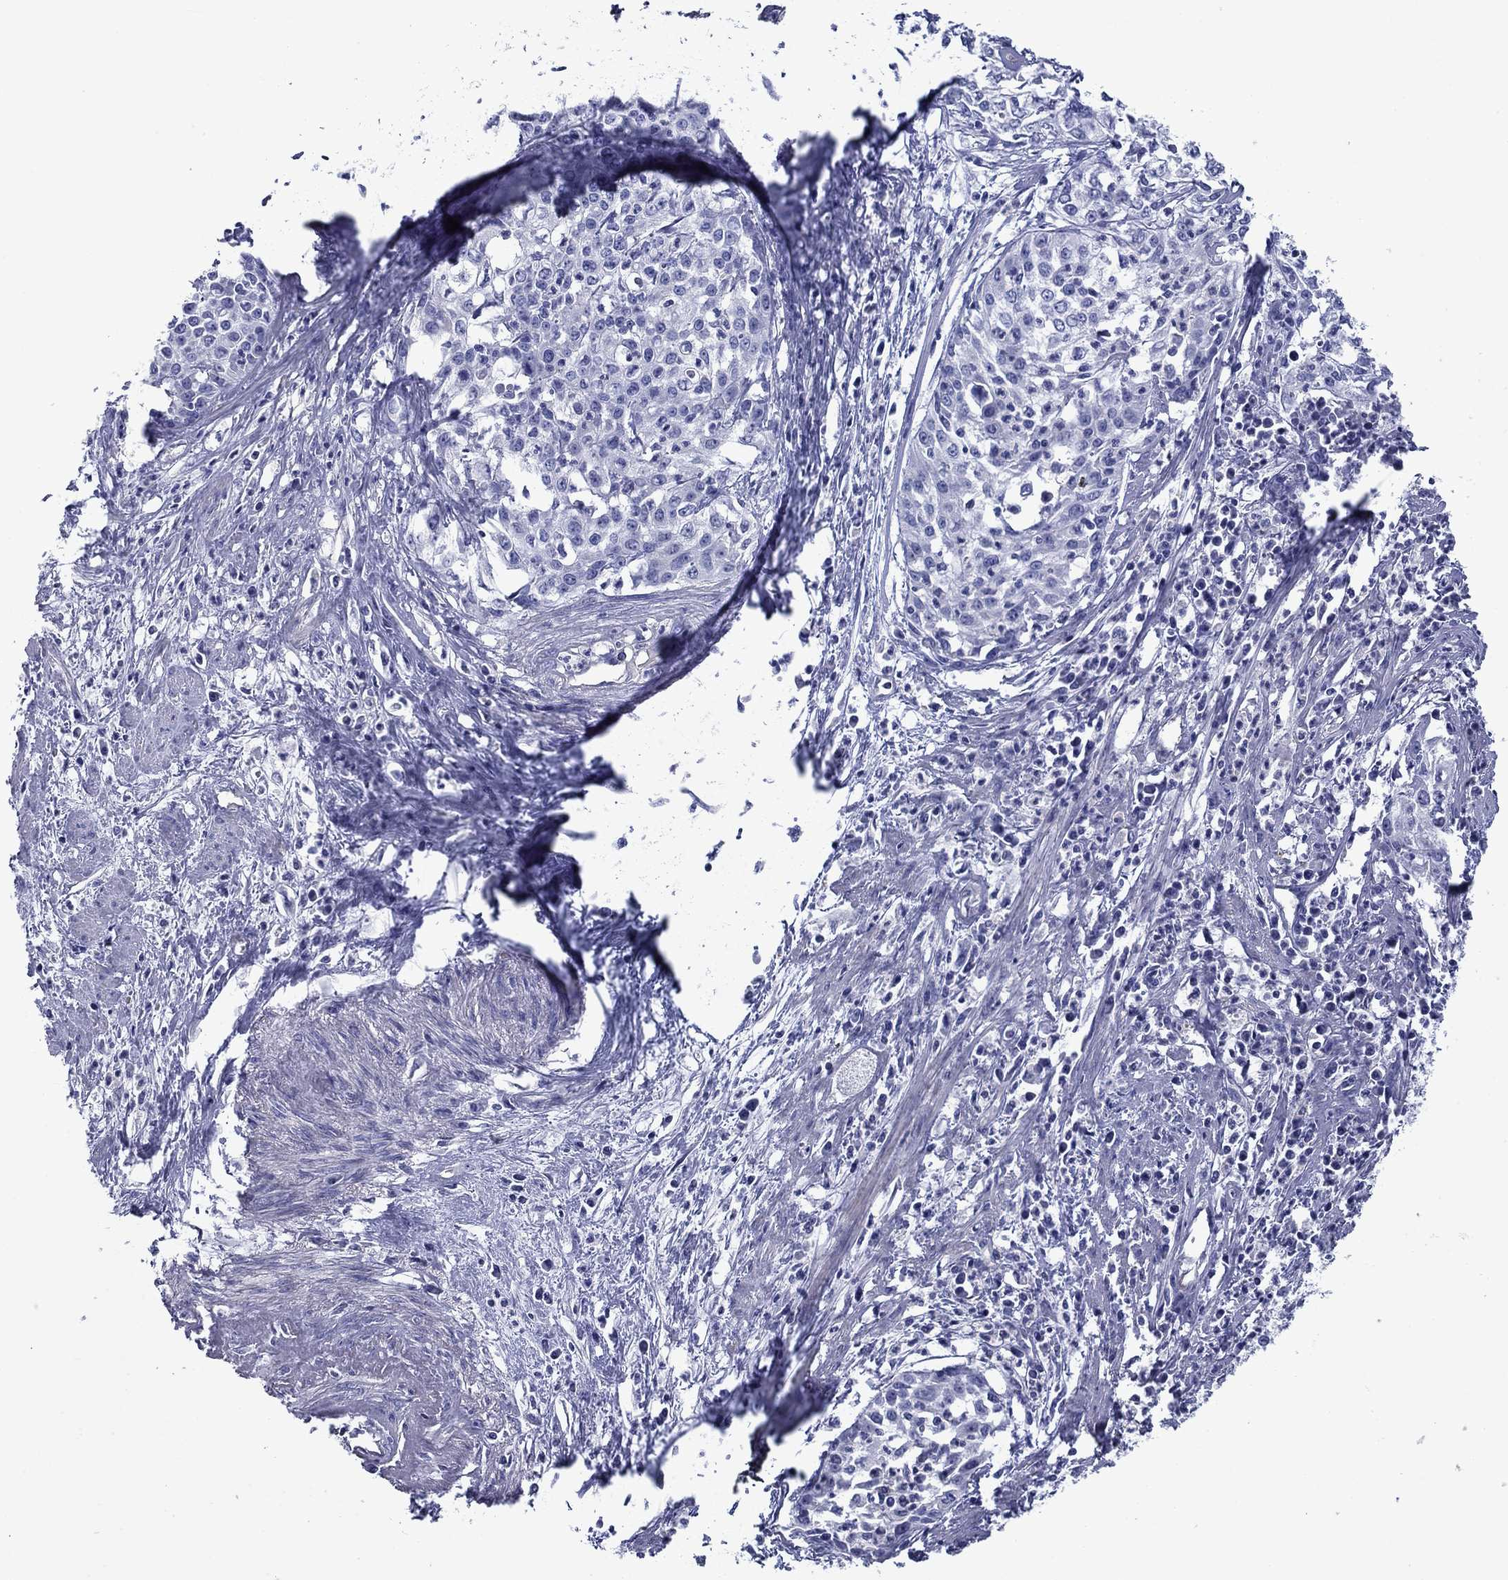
{"staining": {"intensity": "negative", "quantity": "none", "location": "none"}, "tissue": "cervical cancer", "cell_type": "Tumor cells", "image_type": "cancer", "snomed": [{"axis": "morphology", "description": "Squamous cell carcinoma, NOS"}, {"axis": "topography", "description": "Cervix"}], "caption": "Protein analysis of cervical squamous cell carcinoma displays no significant expression in tumor cells.", "gene": "CNDP1", "patient": {"sex": "female", "age": 39}}